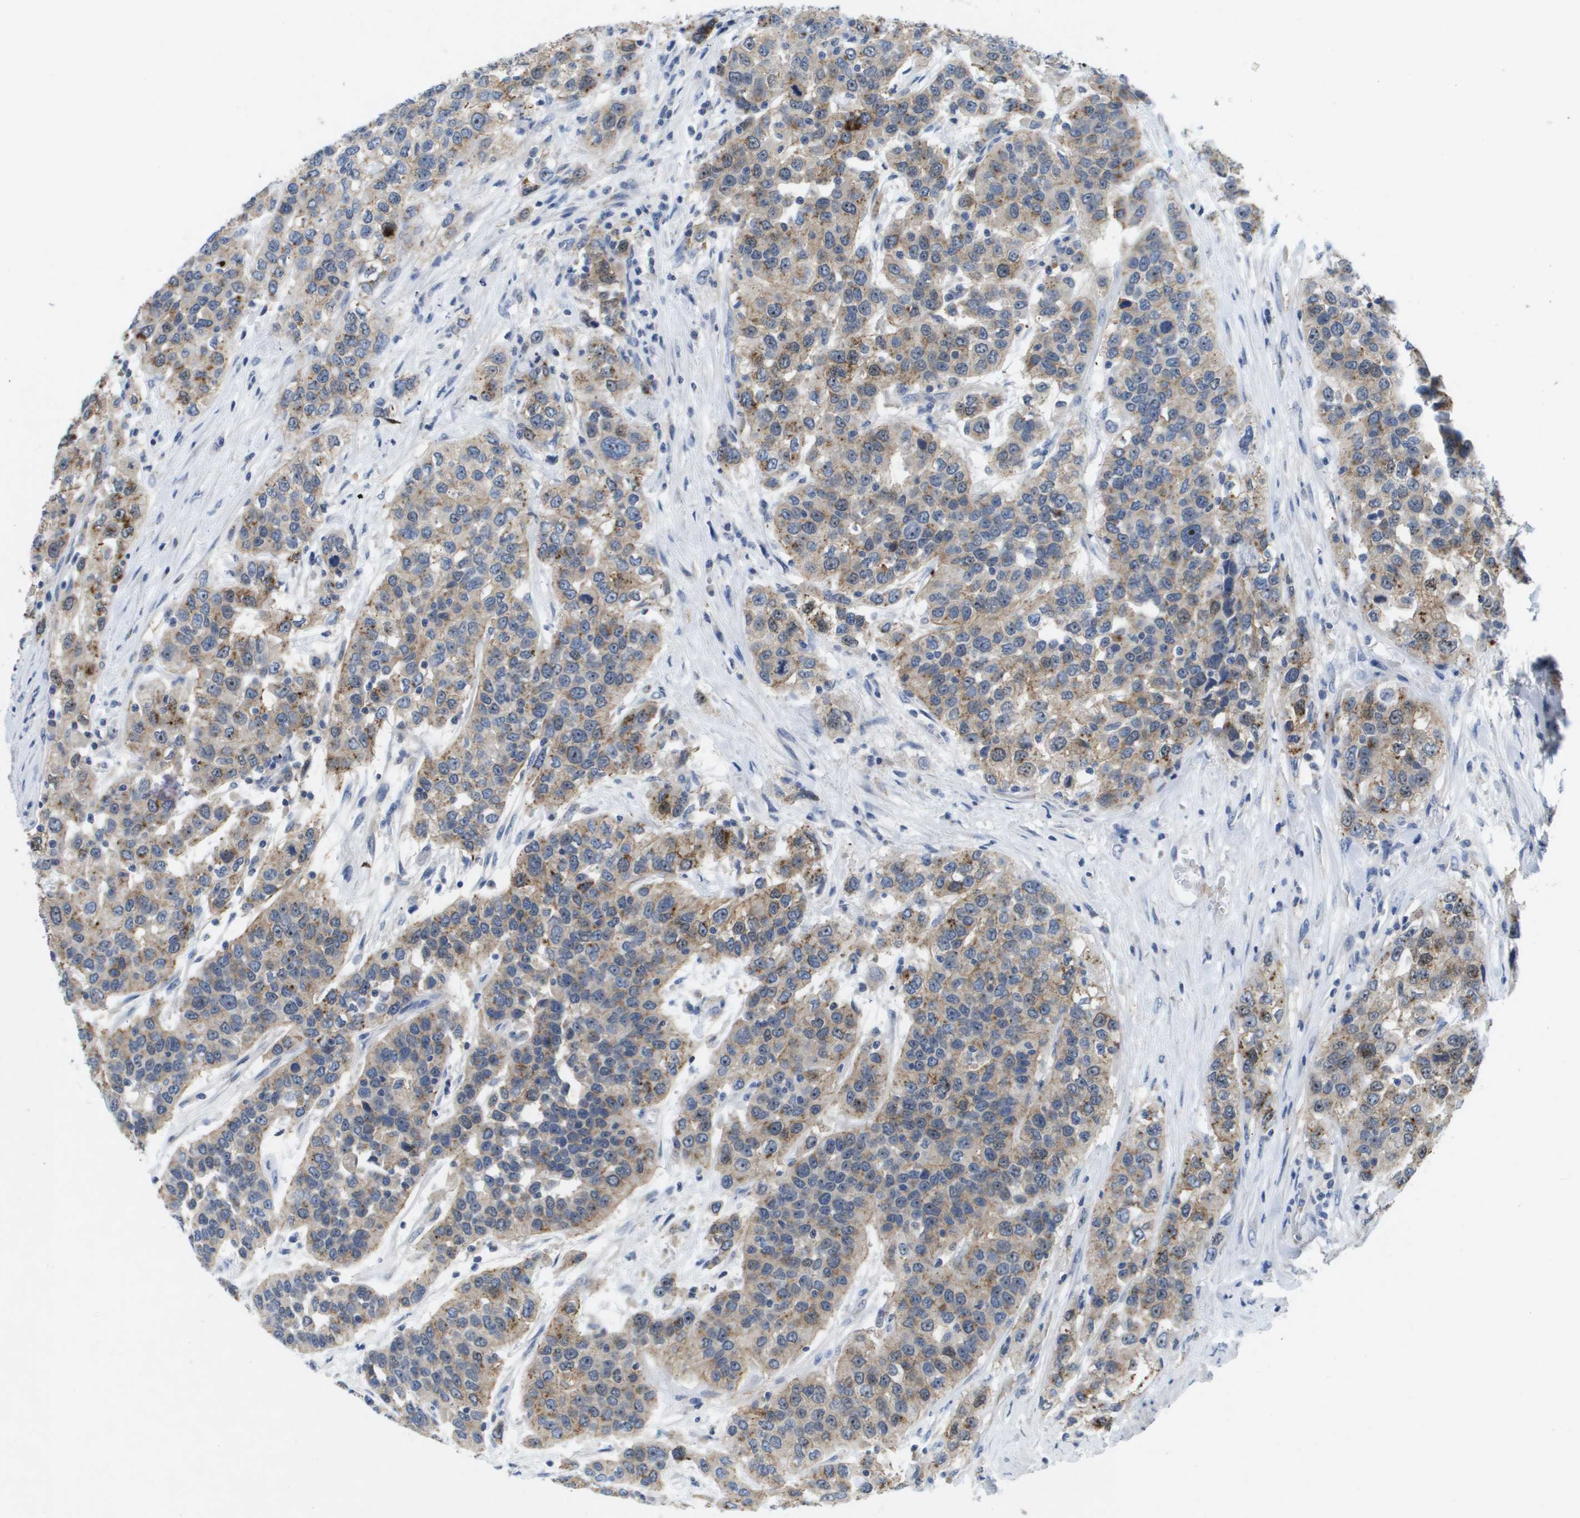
{"staining": {"intensity": "weak", "quantity": "25%-75%", "location": "cytoplasmic/membranous"}, "tissue": "urothelial cancer", "cell_type": "Tumor cells", "image_type": "cancer", "snomed": [{"axis": "morphology", "description": "Urothelial carcinoma, High grade"}, {"axis": "topography", "description": "Urinary bladder"}], "caption": "High-grade urothelial carcinoma stained for a protein exhibits weak cytoplasmic/membranous positivity in tumor cells.", "gene": "LIPG", "patient": {"sex": "female", "age": 80}}